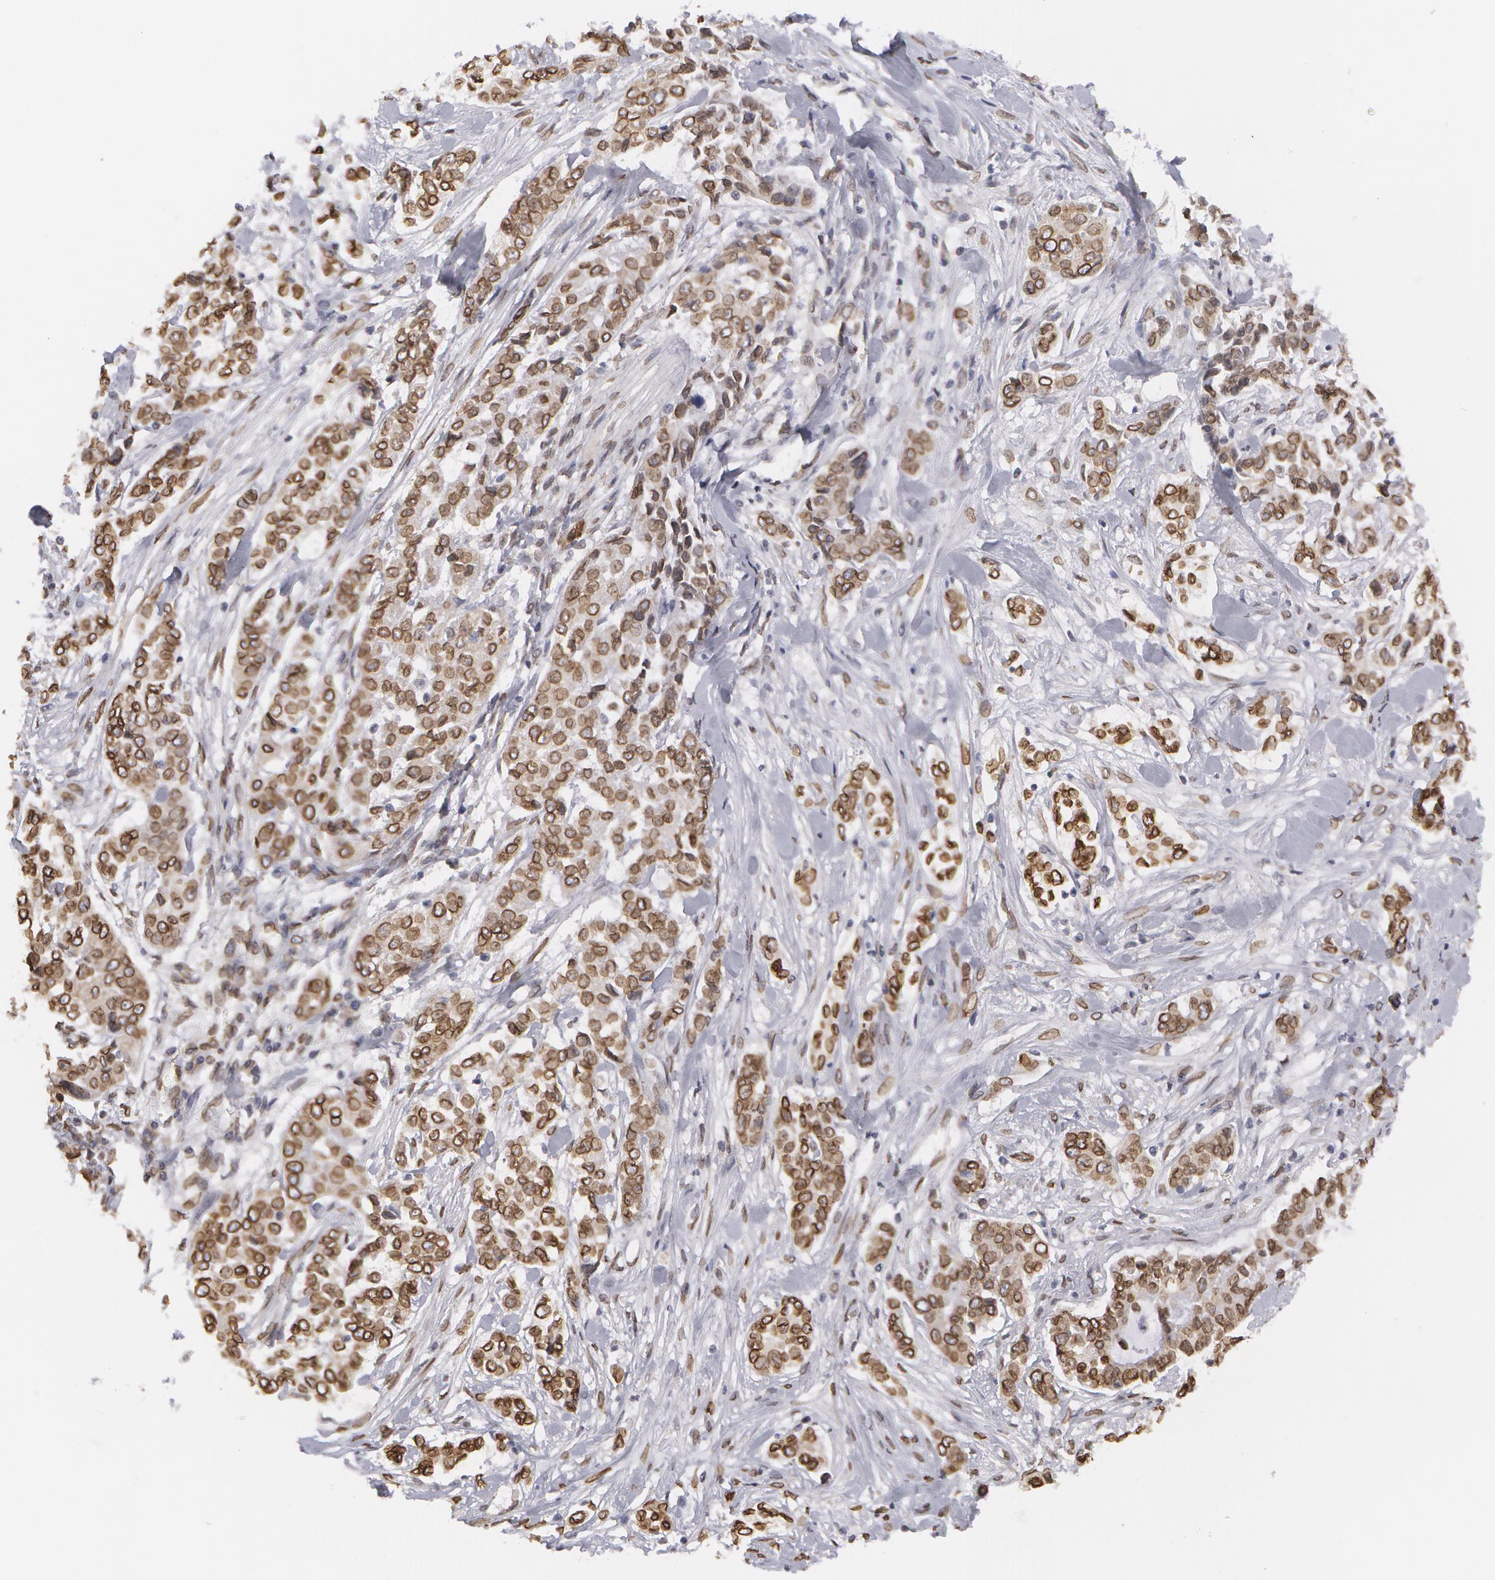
{"staining": {"intensity": "moderate", "quantity": ">75%", "location": "nuclear"}, "tissue": "pancreatic cancer", "cell_type": "Tumor cells", "image_type": "cancer", "snomed": [{"axis": "morphology", "description": "Adenocarcinoma, NOS"}, {"axis": "topography", "description": "Pancreas"}], "caption": "Brown immunohistochemical staining in human pancreatic cancer (adenocarcinoma) shows moderate nuclear staining in approximately >75% of tumor cells. The protein is shown in brown color, while the nuclei are stained blue.", "gene": "EMD", "patient": {"sex": "female", "age": 52}}